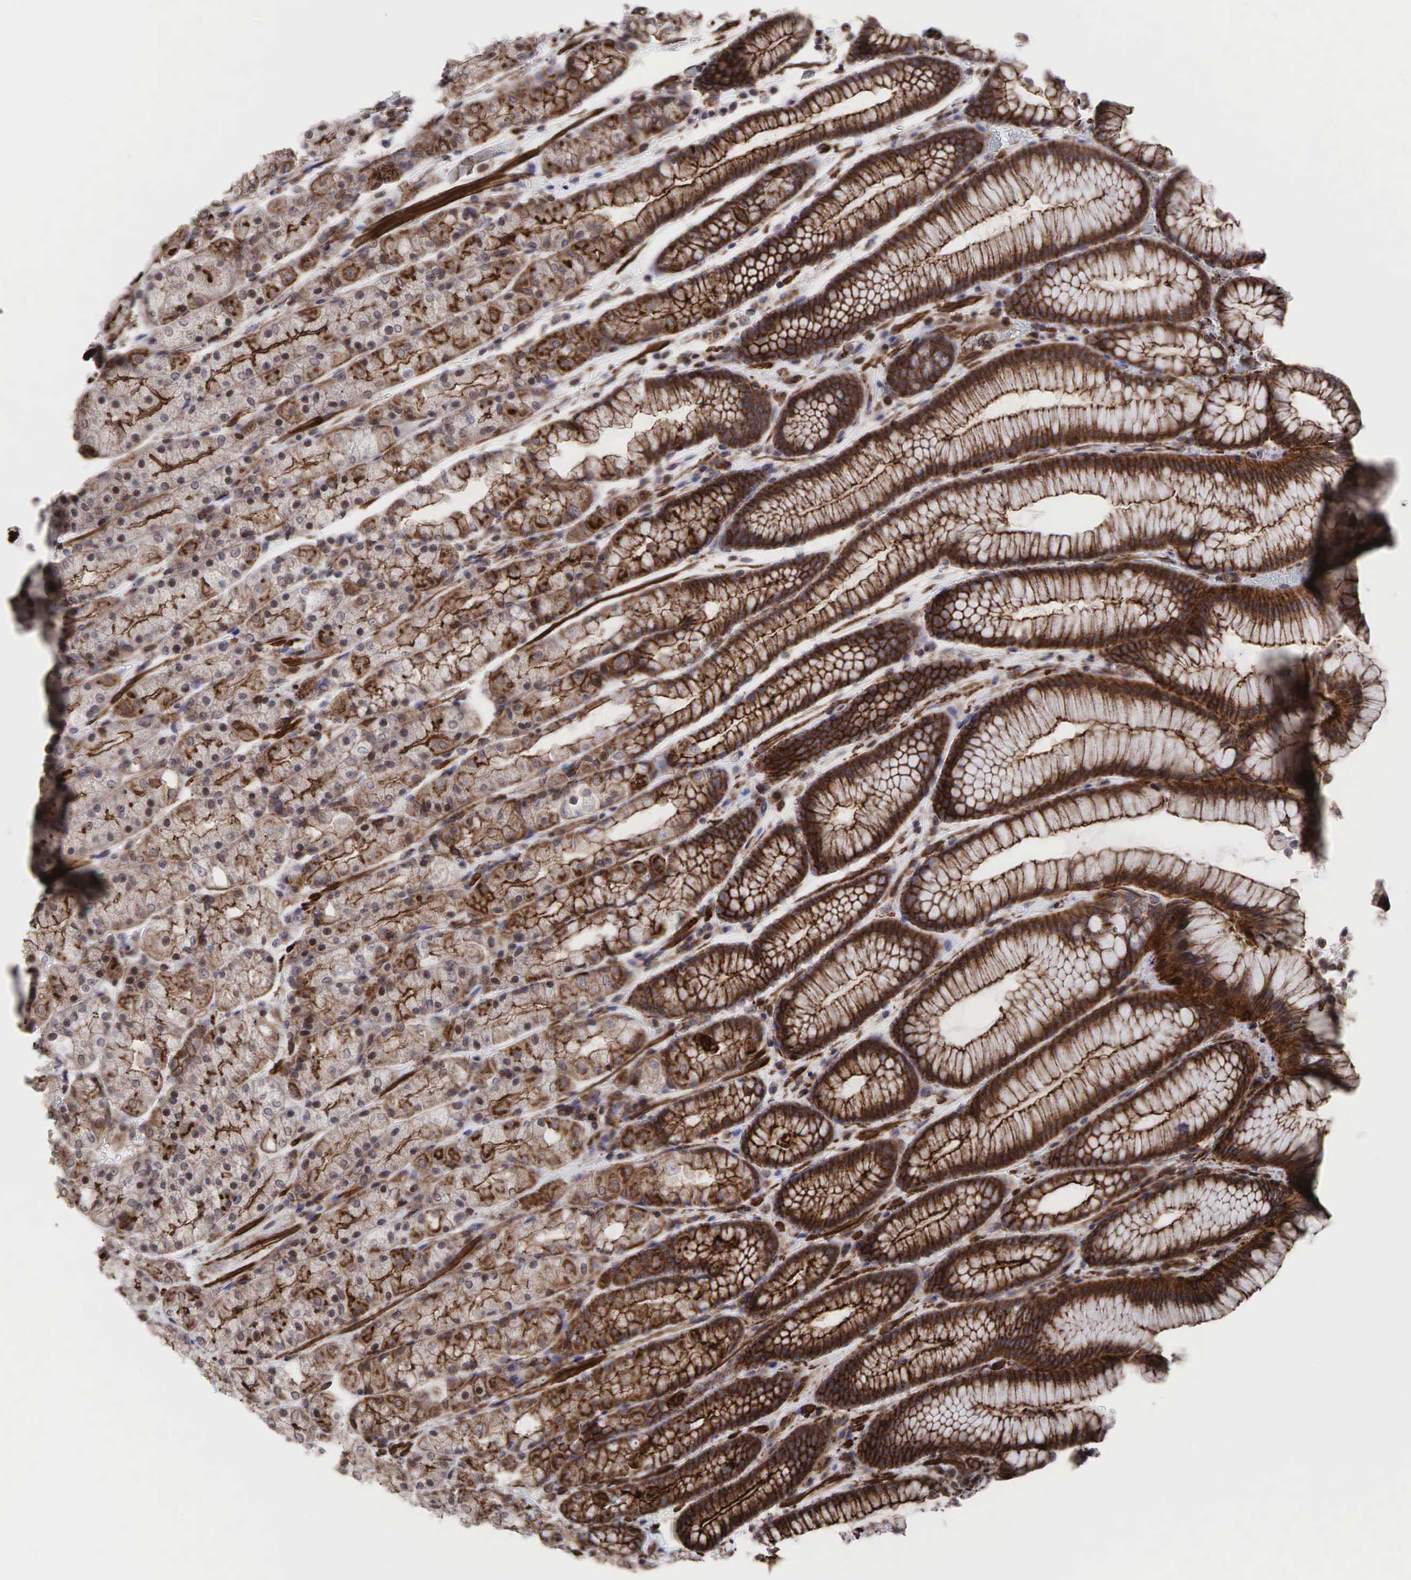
{"staining": {"intensity": "strong", "quantity": ">75%", "location": "cytoplasmic/membranous"}, "tissue": "stomach", "cell_type": "Glandular cells", "image_type": "normal", "snomed": [{"axis": "morphology", "description": "Normal tissue, NOS"}, {"axis": "topography", "description": "Stomach, upper"}], "caption": "Immunohistochemical staining of normal stomach exhibits high levels of strong cytoplasmic/membranous expression in approximately >75% of glandular cells.", "gene": "GPRASP1", "patient": {"sex": "male", "age": 72}}